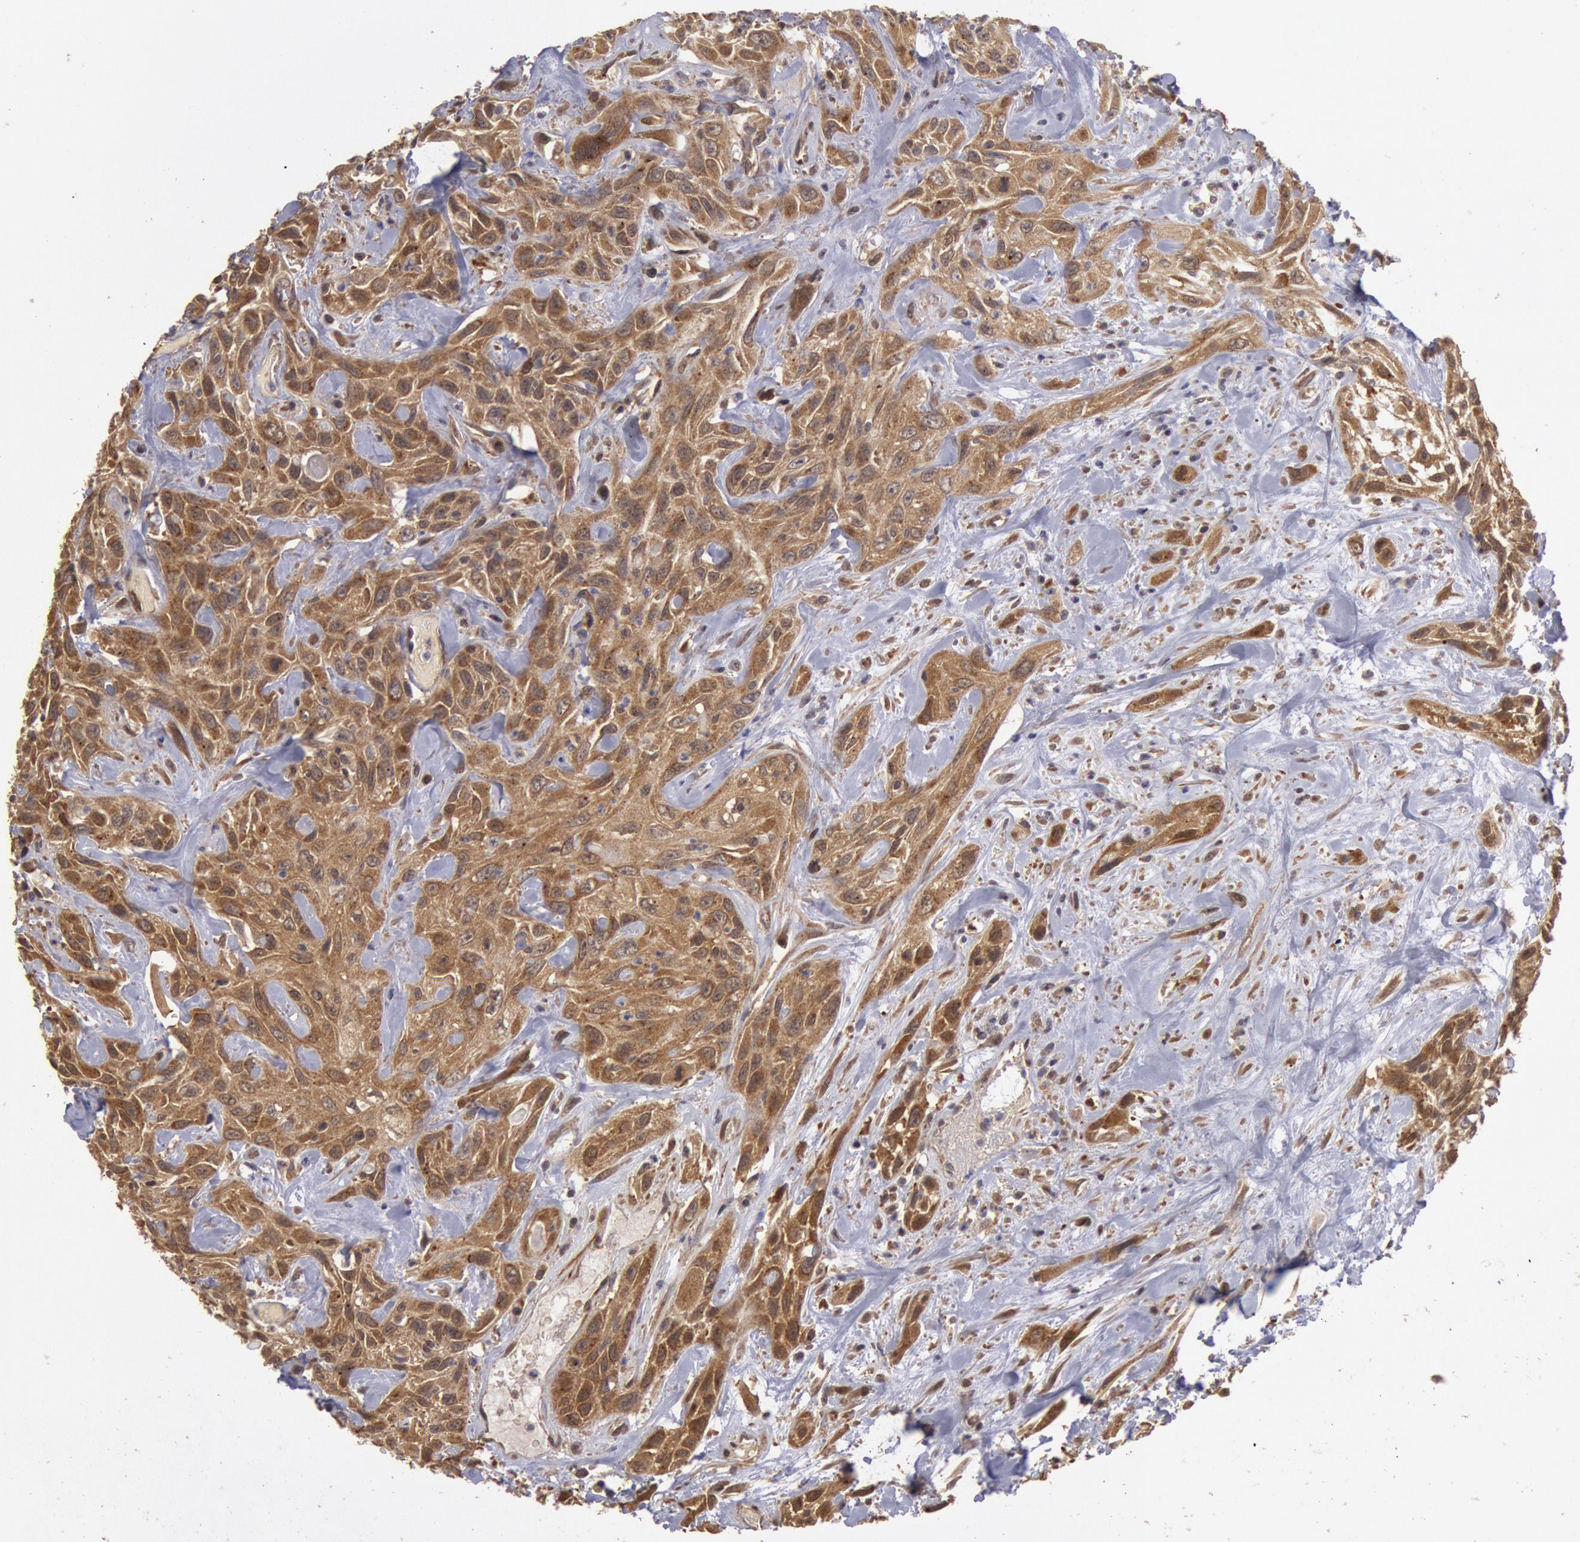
{"staining": {"intensity": "moderate", "quantity": ">75%", "location": "cytoplasmic/membranous"}, "tissue": "urothelial cancer", "cell_type": "Tumor cells", "image_type": "cancer", "snomed": [{"axis": "morphology", "description": "Urothelial carcinoma, High grade"}, {"axis": "topography", "description": "Urinary bladder"}], "caption": "Urothelial carcinoma (high-grade) stained with a brown dye displays moderate cytoplasmic/membranous positive expression in approximately >75% of tumor cells.", "gene": "USP14", "patient": {"sex": "female", "age": 84}}